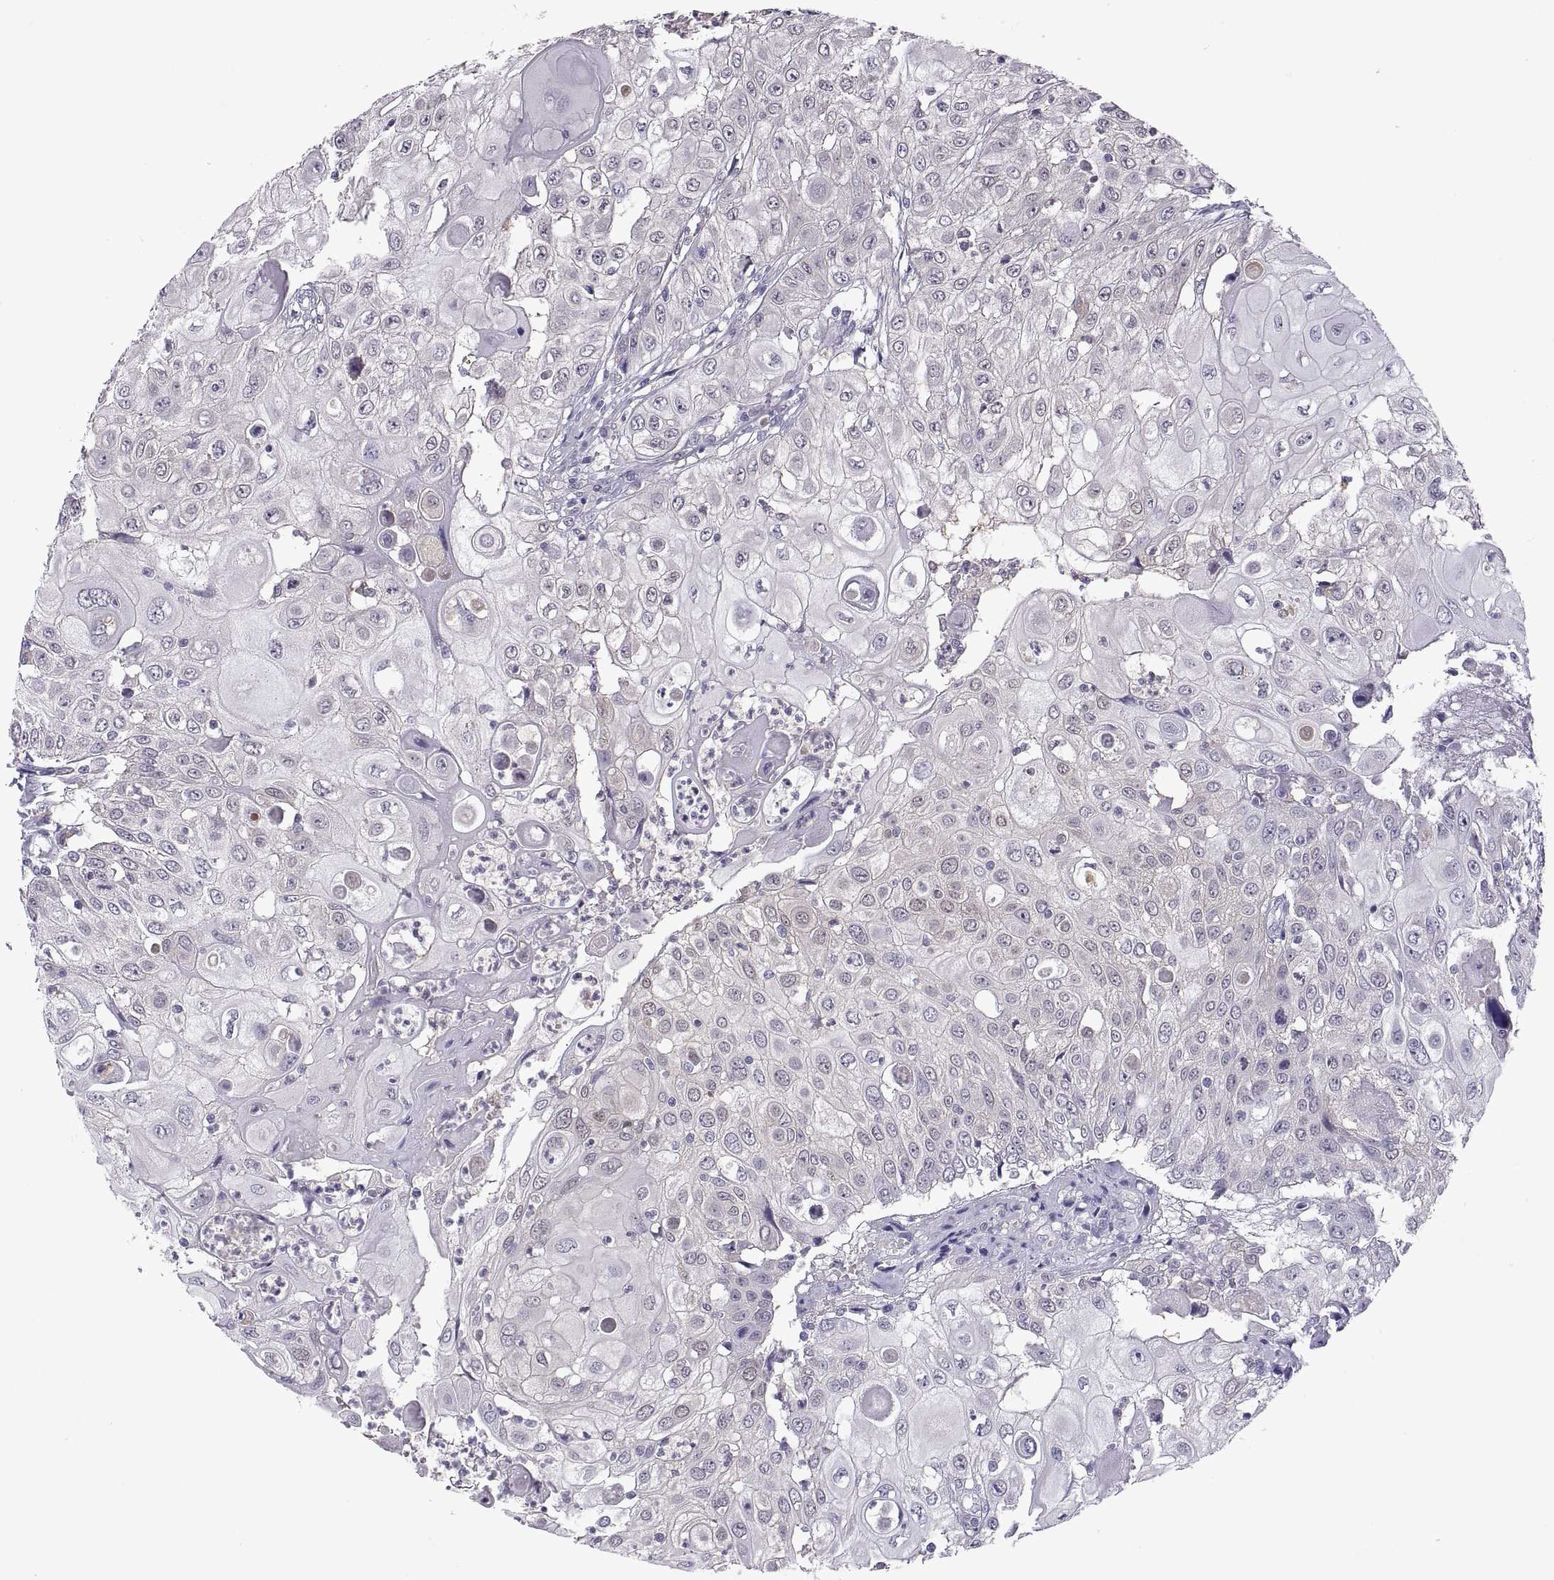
{"staining": {"intensity": "negative", "quantity": "none", "location": "none"}, "tissue": "urothelial cancer", "cell_type": "Tumor cells", "image_type": "cancer", "snomed": [{"axis": "morphology", "description": "Urothelial carcinoma, High grade"}, {"axis": "topography", "description": "Urinary bladder"}], "caption": "Tumor cells show no significant protein staining in urothelial carcinoma (high-grade).", "gene": "FGF9", "patient": {"sex": "female", "age": 79}}